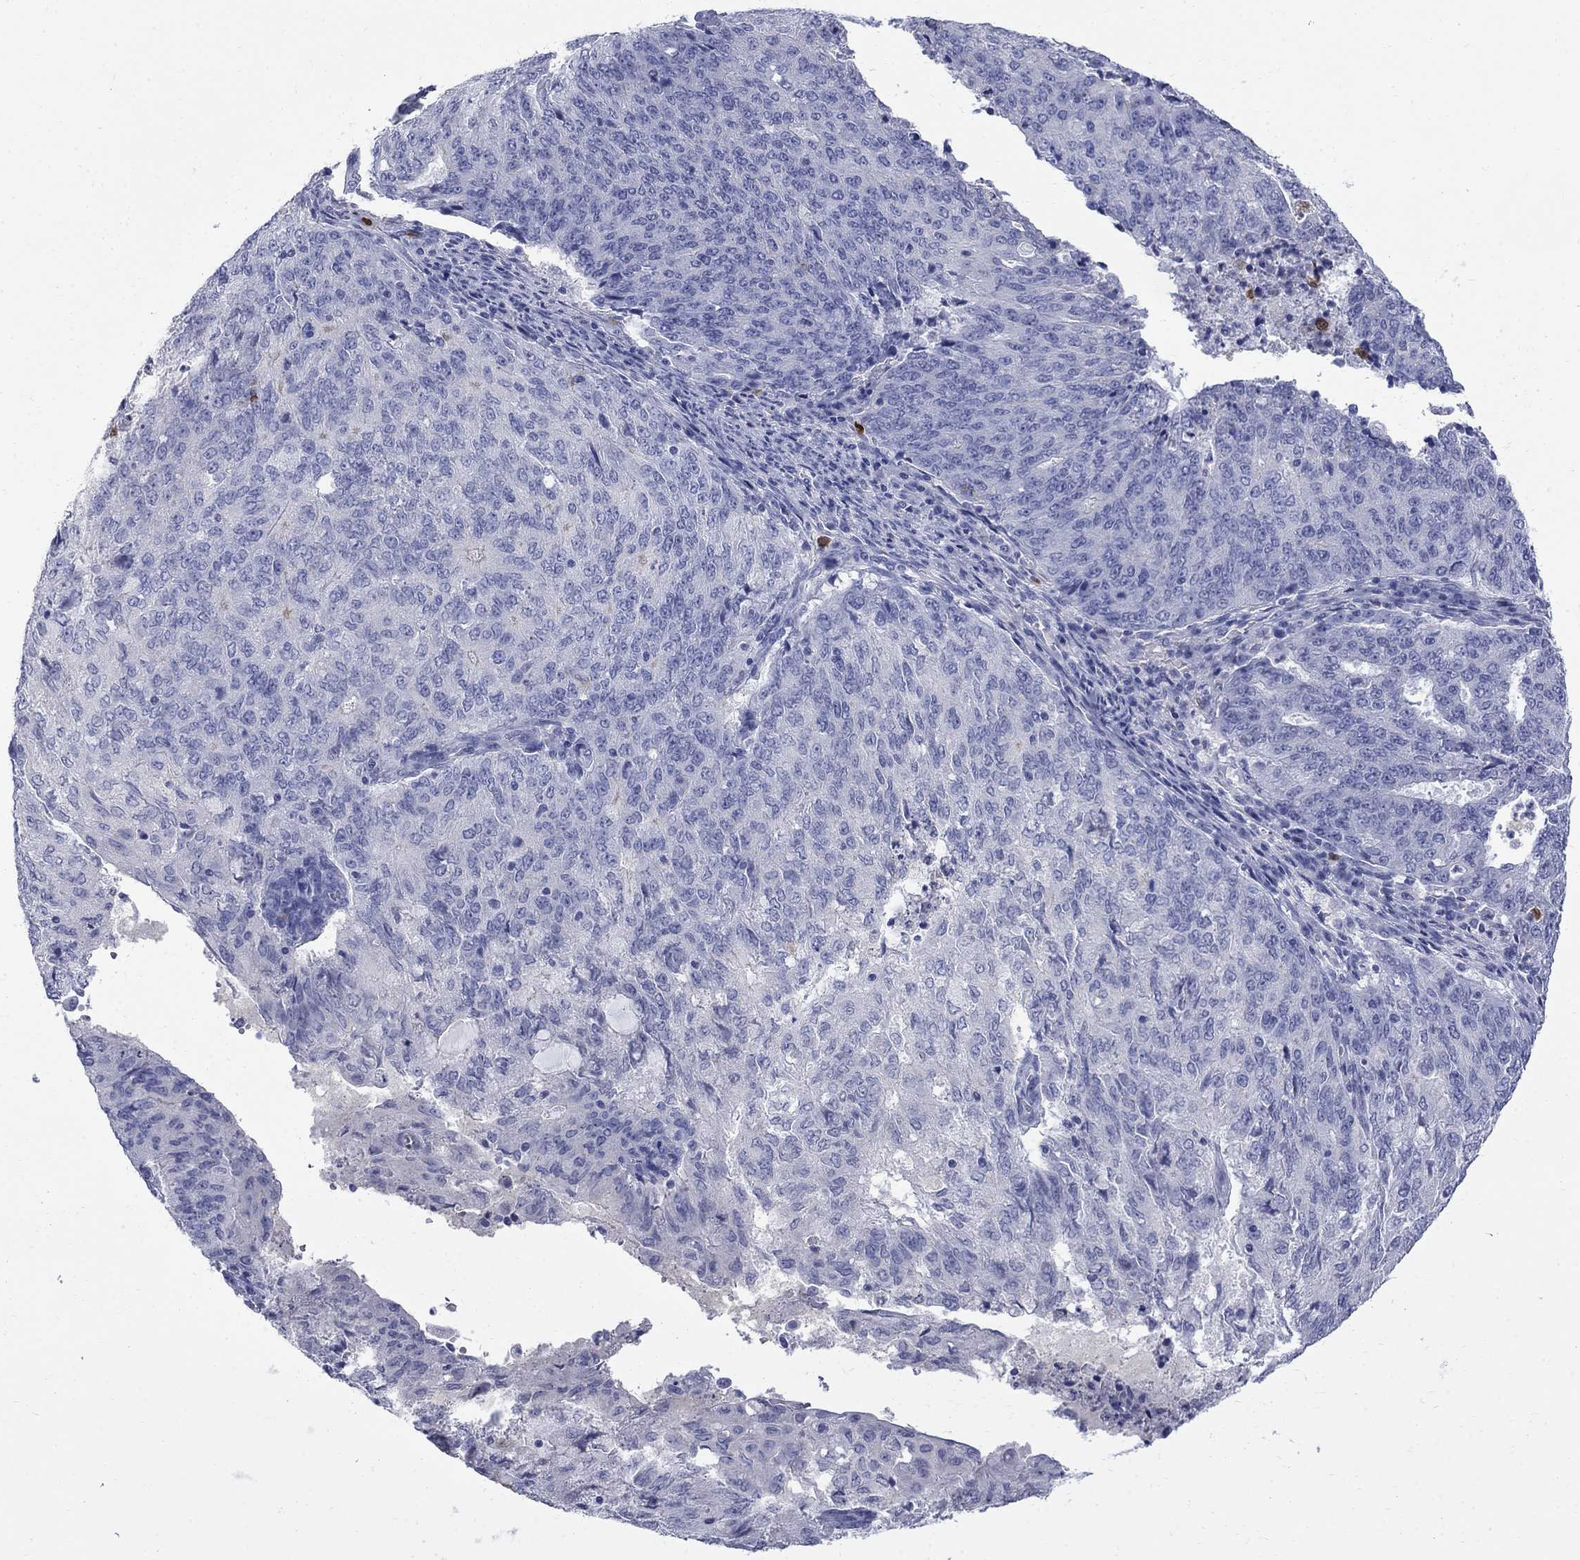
{"staining": {"intensity": "negative", "quantity": "none", "location": "none"}, "tissue": "endometrial cancer", "cell_type": "Tumor cells", "image_type": "cancer", "snomed": [{"axis": "morphology", "description": "Adenocarcinoma, NOS"}, {"axis": "topography", "description": "Endometrium"}], "caption": "The photomicrograph reveals no staining of tumor cells in endometrial cancer. The staining was performed using DAB (3,3'-diaminobenzidine) to visualize the protein expression in brown, while the nuclei were stained in blue with hematoxylin (Magnification: 20x).", "gene": "SERPINB2", "patient": {"sex": "female", "age": 82}}